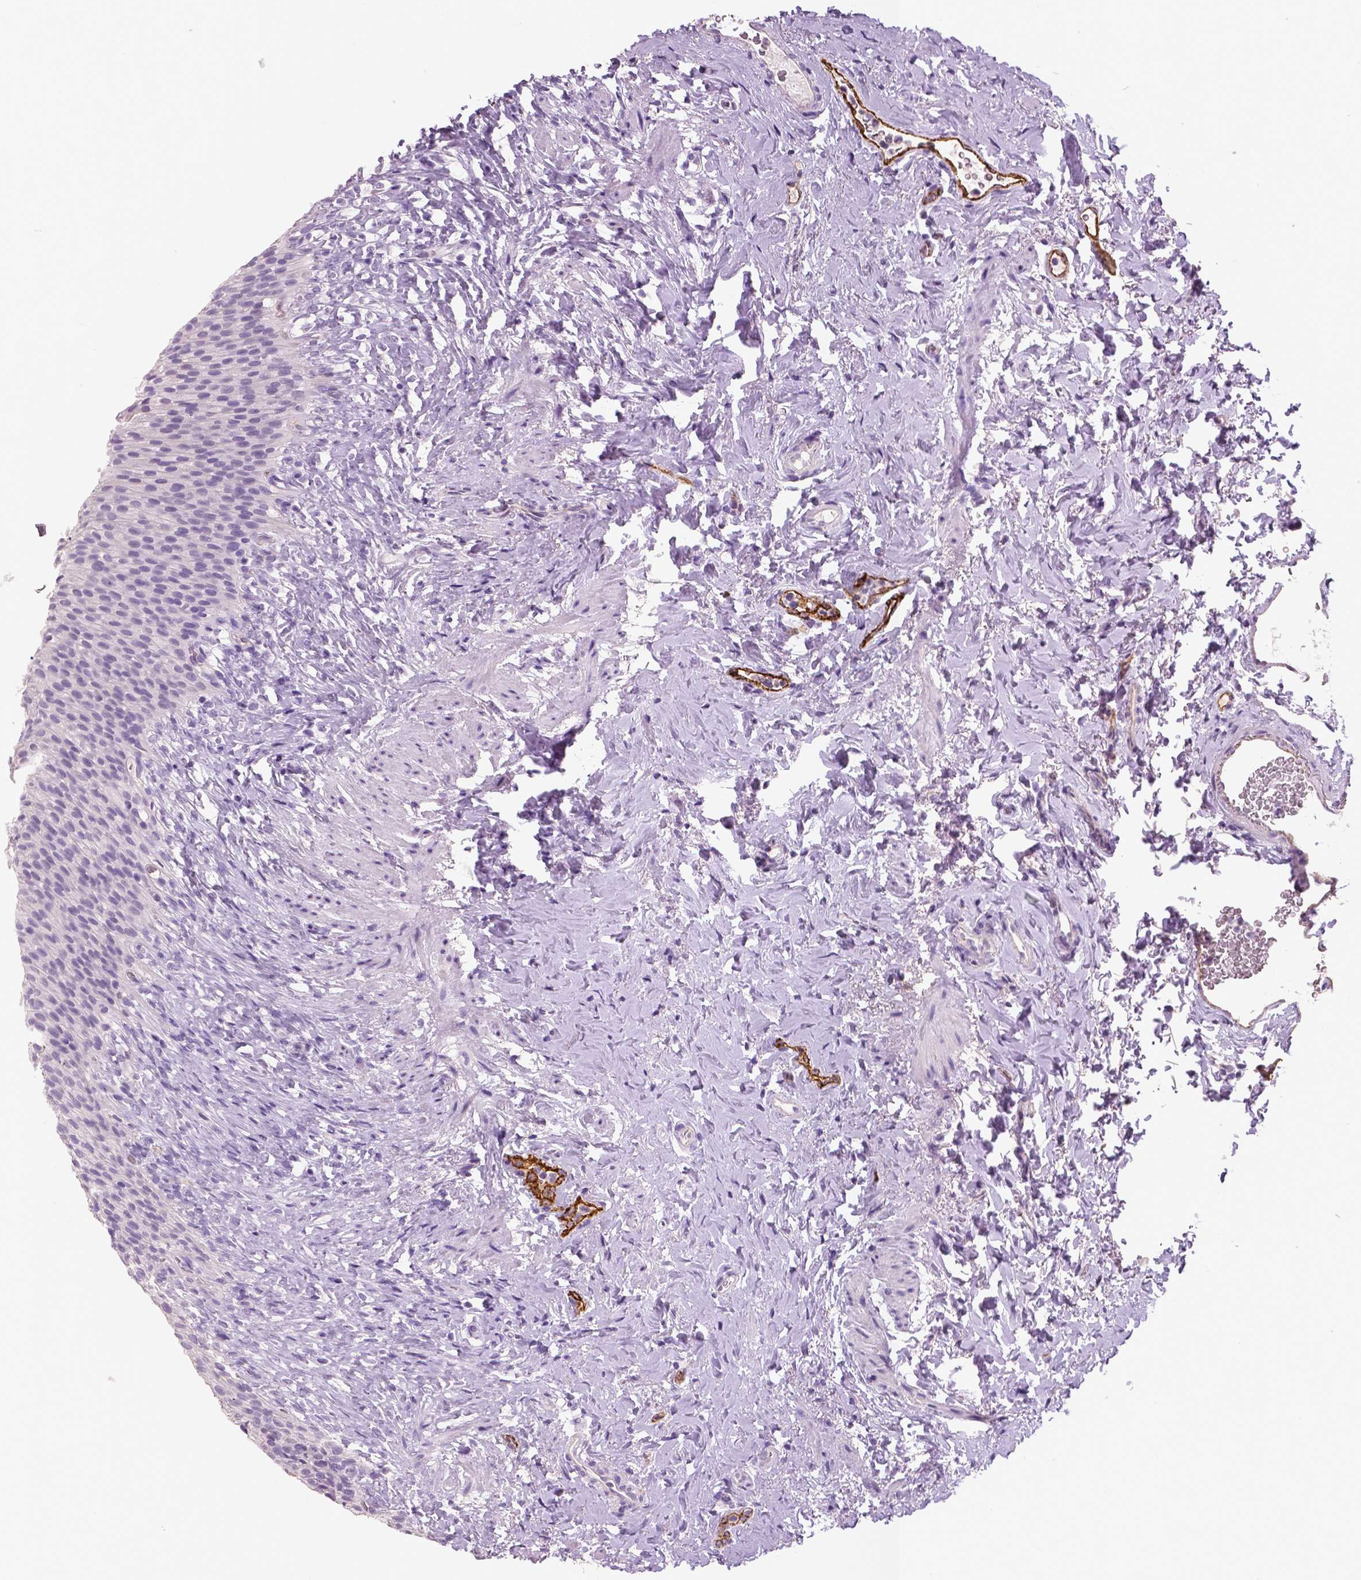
{"staining": {"intensity": "negative", "quantity": "none", "location": "none"}, "tissue": "urinary bladder", "cell_type": "Urothelial cells", "image_type": "normal", "snomed": [{"axis": "morphology", "description": "Normal tissue, NOS"}, {"axis": "topography", "description": "Urinary bladder"}, {"axis": "topography", "description": "Prostate"}], "caption": "Immunohistochemistry histopathology image of normal urinary bladder stained for a protein (brown), which reveals no expression in urothelial cells. Nuclei are stained in blue.", "gene": "TSPAN7", "patient": {"sex": "male", "age": 76}}